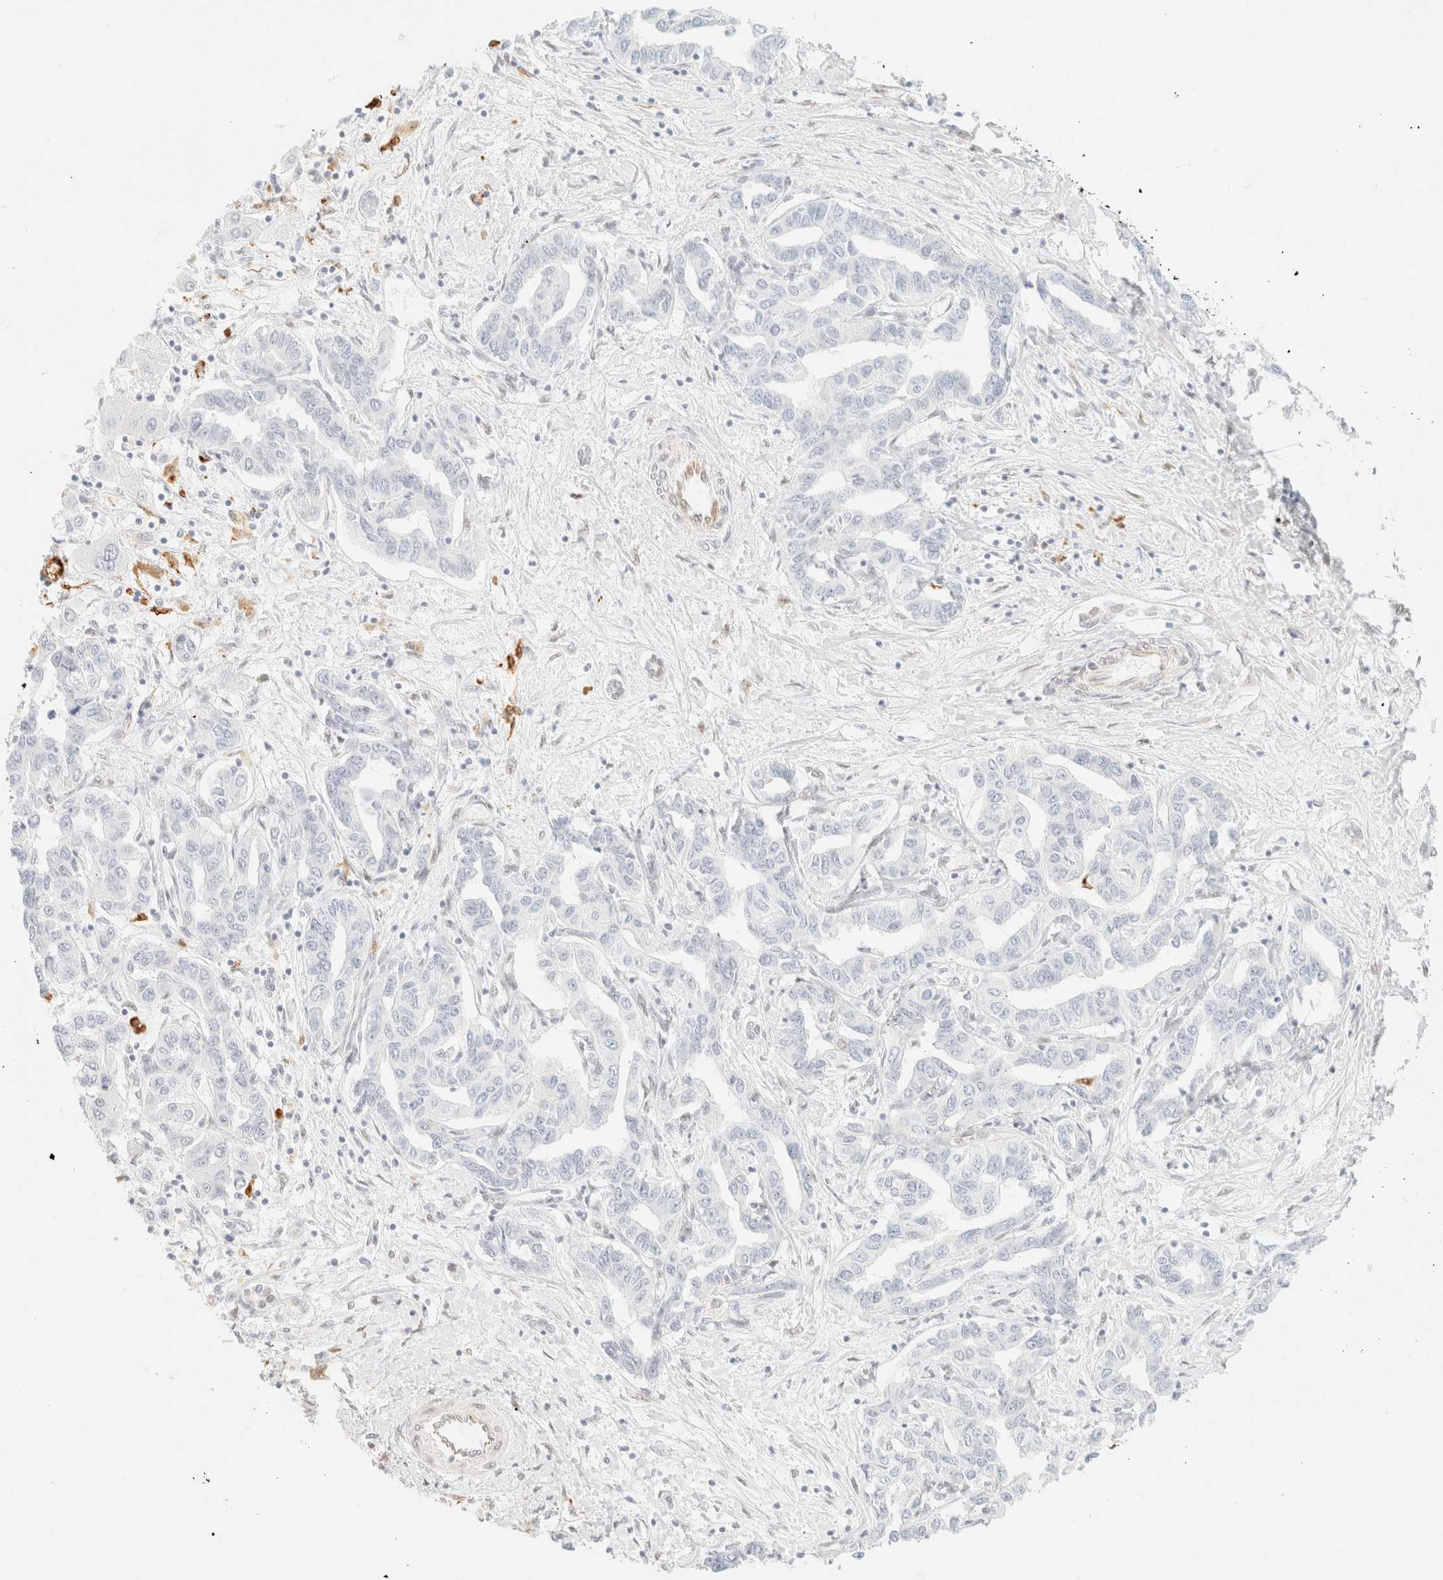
{"staining": {"intensity": "negative", "quantity": "none", "location": "none"}, "tissue": "liver cancer", "cell_type": "Tumor cells", "image_type": "cancer", "snomed": [{"axis": "morphology", "description": "Cholangiocarcinoma"}, {"axis": "topography", "description": "Liver"}], "caption": "An IHC micrograph of liver cholangiocarcinoma is shown. There is no staining in tumor cells of liver cholangiocarcinoma.", "gene": "ZSCAN18", "patient": {"sex": "male", "age": 59}}